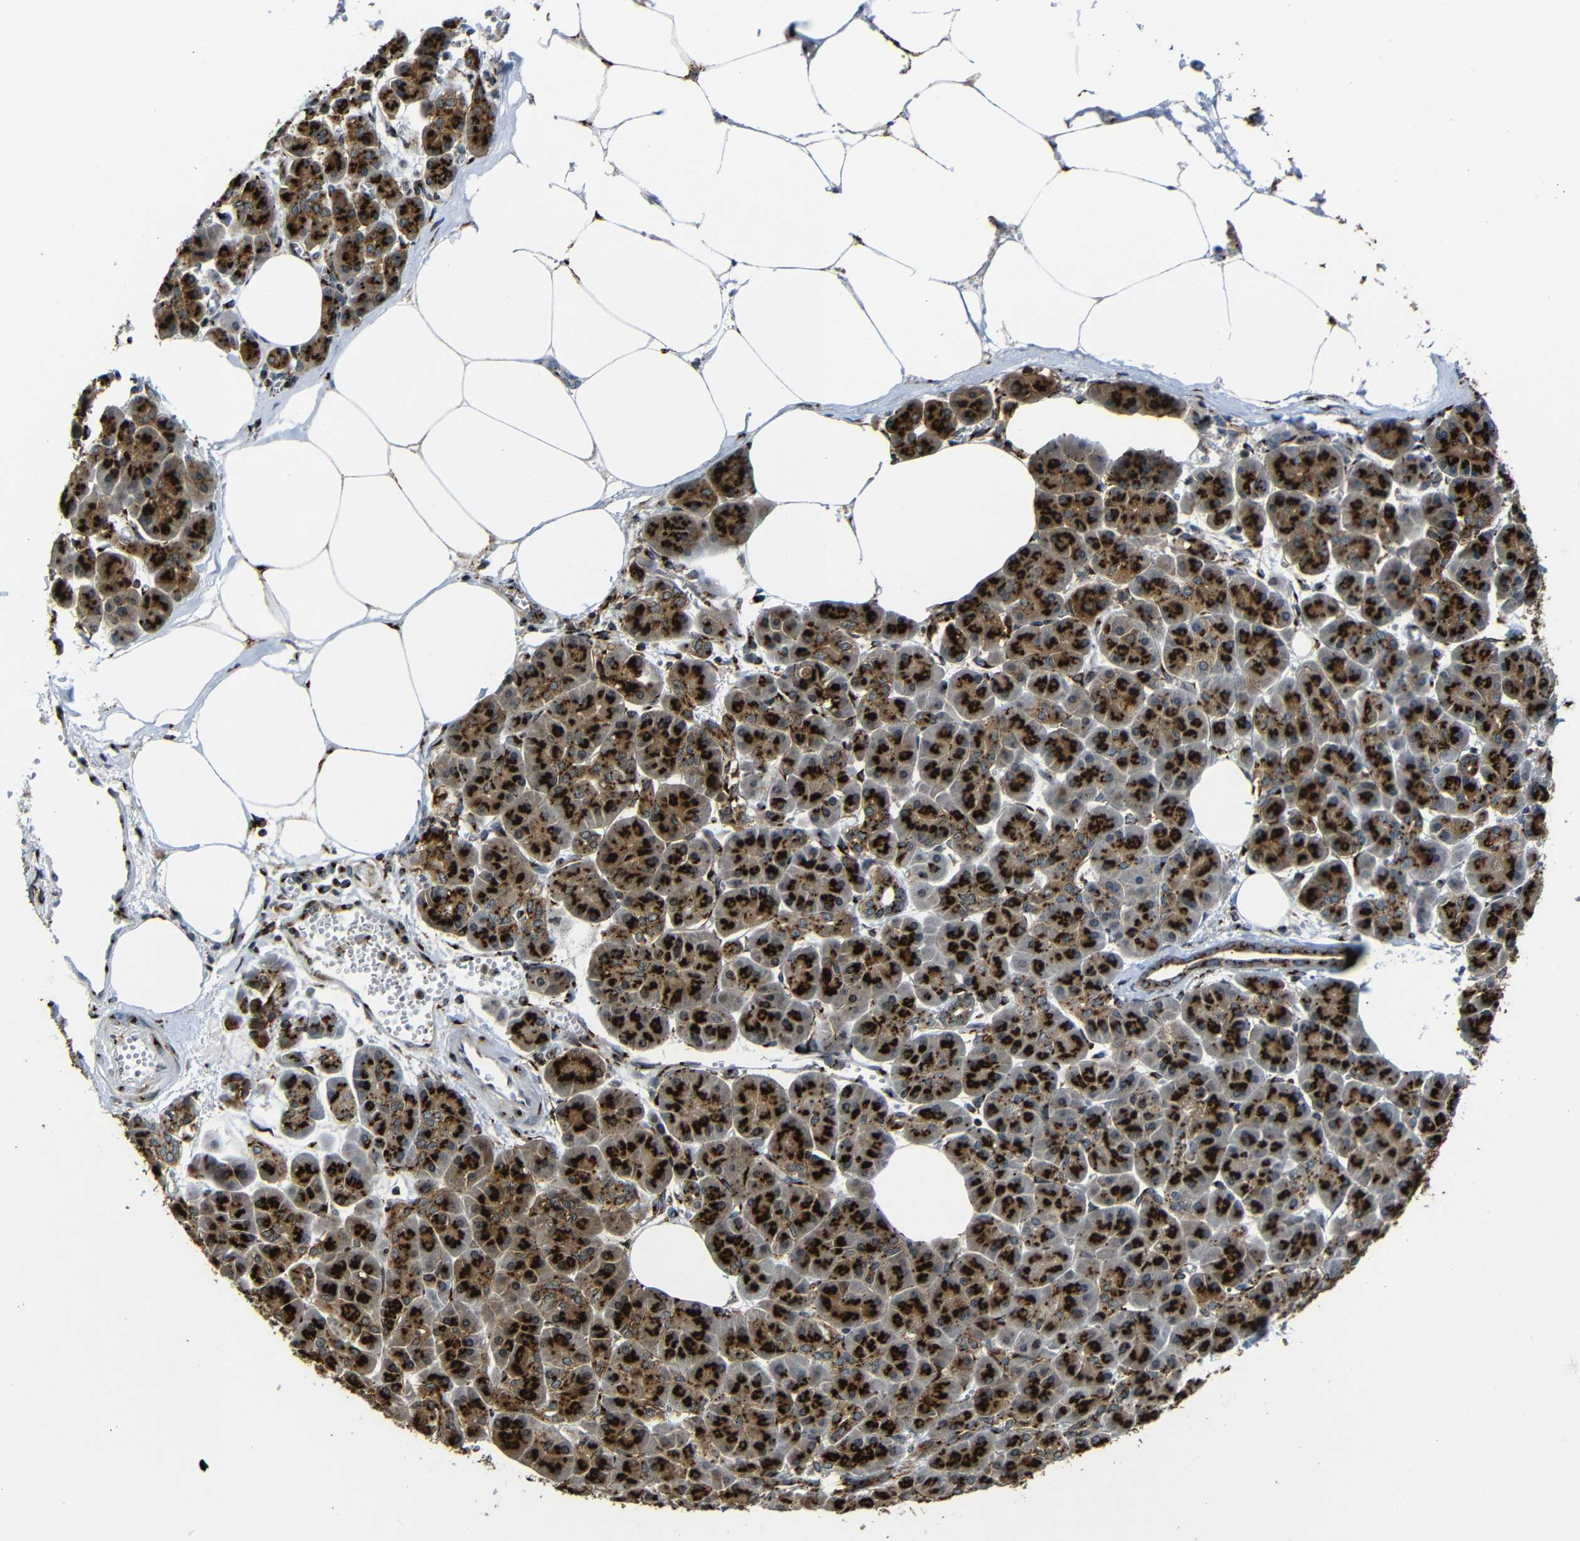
{"staining": {"intensity": "strong", "quantity": ">75%", "location": "cytoplasmic/membranous"}, "tissue": "pancreatic cancer", "cell_type": "Tumor cells", "image_type": "cancer", "snomed": [{"axis": "morphology", "description": "Adenocarcinoma, NOS"}, {"axis": "topography", "description": "Pancreas"}], "caption": "A photomicrograph of human pancreatic adenocarcinoma stained for a protein demonstrates strong cytoplasmic/membranous brown staining in tumor cells. The protein is stained brown, and the nuclei are stained in blue (DAB (3,3'-diaminobenzidine) IHC with brightfield microscopy, high magnification).", "gene": "TGOLN2", "patient": {"sex": "female", "age": 70}}